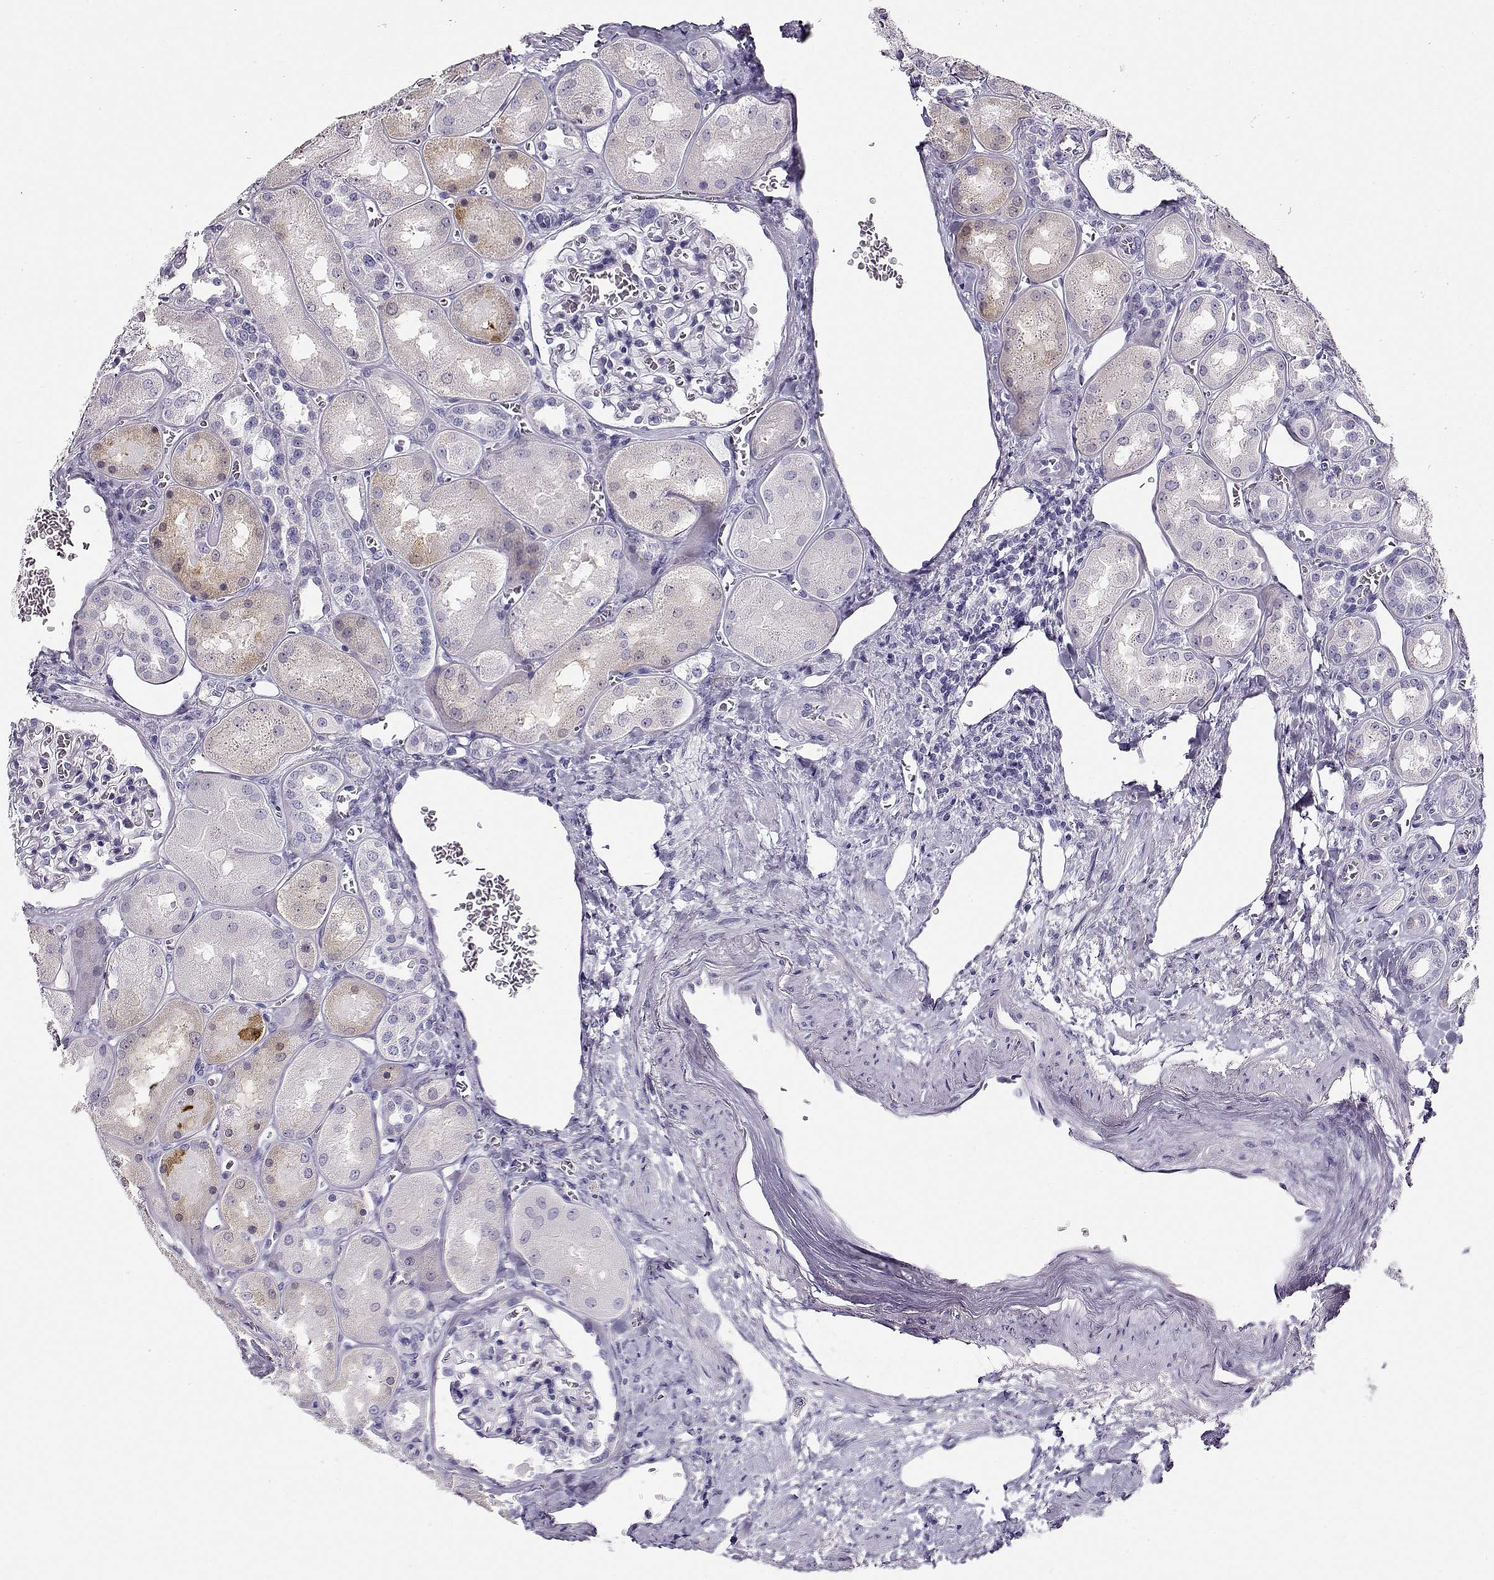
{"staining": {"intensity": "negative", "quantity": "none", "location": "none"}, "tissue": "kidney", "cell_type": "Cells in glomeruli", "image_type": "normal", "snomed": [{"axis": "morphology", "description": "Normal tissue, NOS"}, {"axis": "topography", "description": "Kidney"}], "caption": "Immunohistochemical staining of normal kidney exhibits no significant staining in cells in glomeruli. The staining is performed using DAB (3,3'-diaminobenzidine) brown chromogen with nuclei counter-stained in using hematoxylin.", "gene": "CRX", "patient": {"sex": "male", "age": 73}}